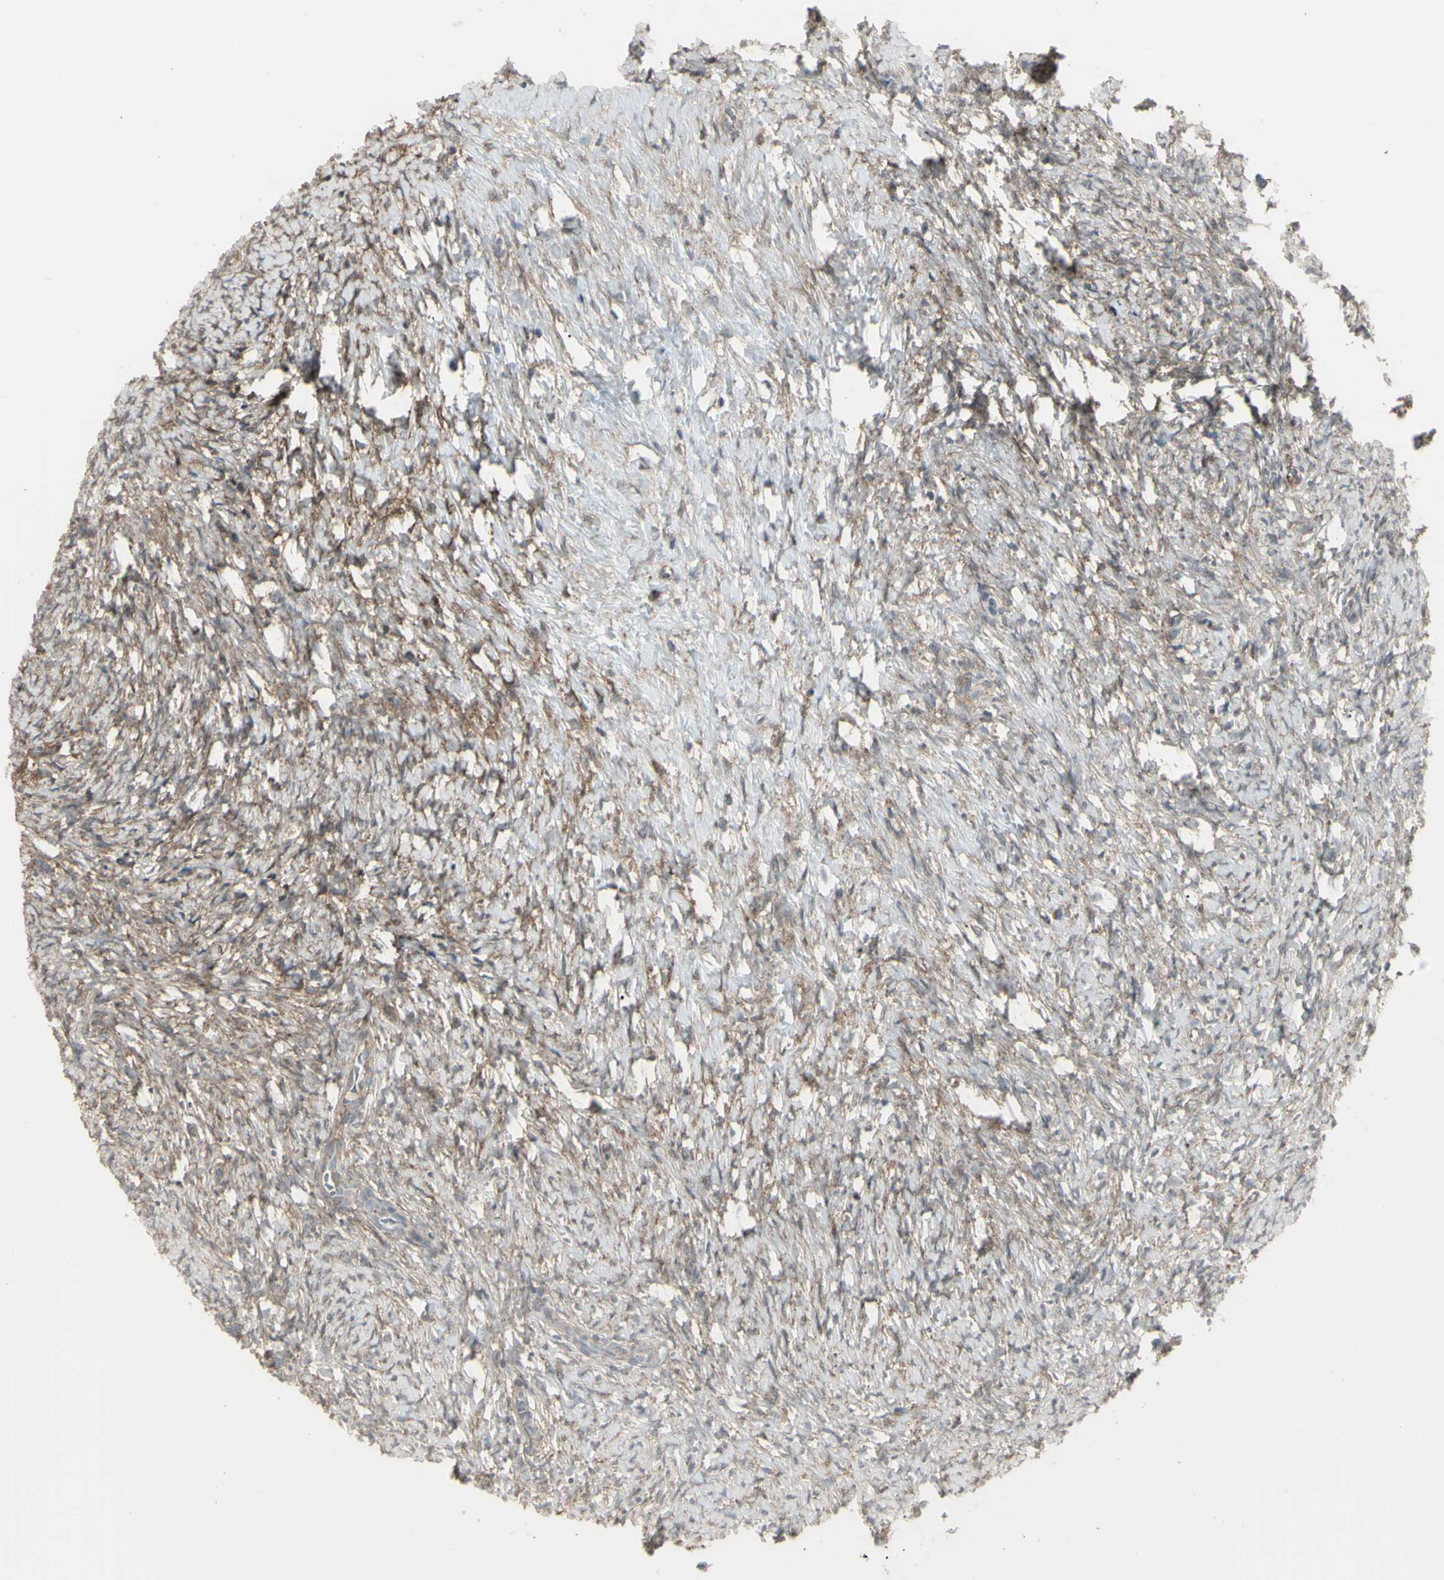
{"staining": {"intensity": "moderate", "quantity": "25%-75%", "location": "cytoplasmic/membranous"}, "tissue": "ovary", "cell_type": "Ovarian stroma cells", "image_type": "normal", "snomed": [{"axis": "morphology", "description": "Normal tissue, NOS"}, {"axis": "topography", "description": "Ovary"}], "caption": "Ovary stained with immunohistochemistry (IHC) shows moderate cytoplasmic/membranous positivity in approximately 25%-75% of ovarian stroma cells. (brown staining indicates protein expression, while blue staining denotes nuclei).", "gene": "CD276", "patient": {"sex": "female", "age": 35}}